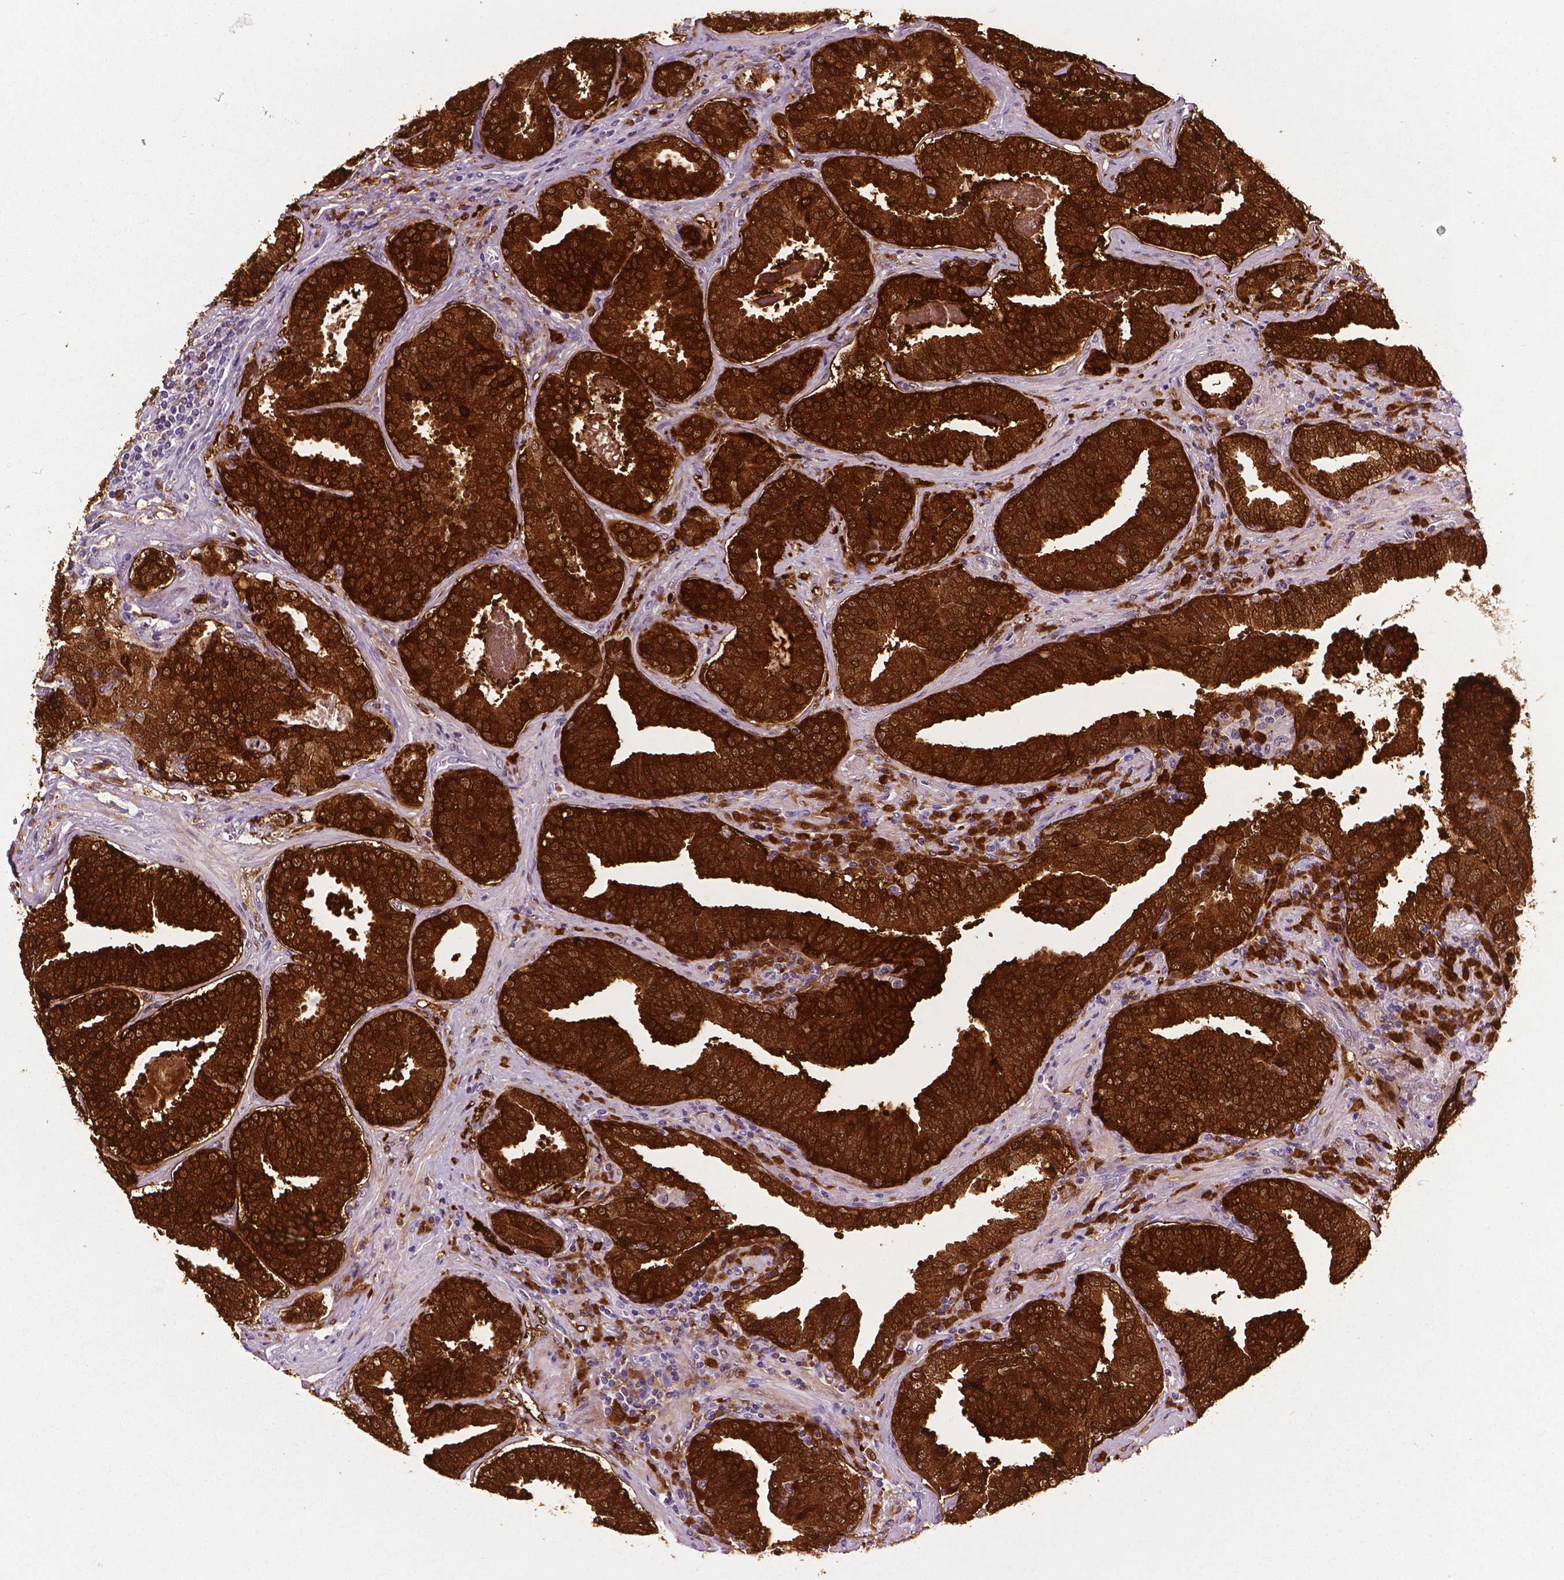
{"staining": {"intensity": "strong", "quantity": ">75%", "location": "cytoplasmic/membranous,nuclear"}, "tissue": "prostate cancer", "cell_type": "Tumor cells", "image_type": "cancer", "snomed": [{"axis": "morphology", "description": "Adenocarcinoma, NOS"}, {"axis": "topography", "description": "Prostate"}], "caption": "The image reveals immunohistochemical staining of prostate cancer (adenocarcinoma). There is strong cytoplasmic/membranous and nuclear positivity is seen in approximately >75% of tumor cells.", "gene": "PHGDH", "patient": {"sex": "male", "age": 64}}